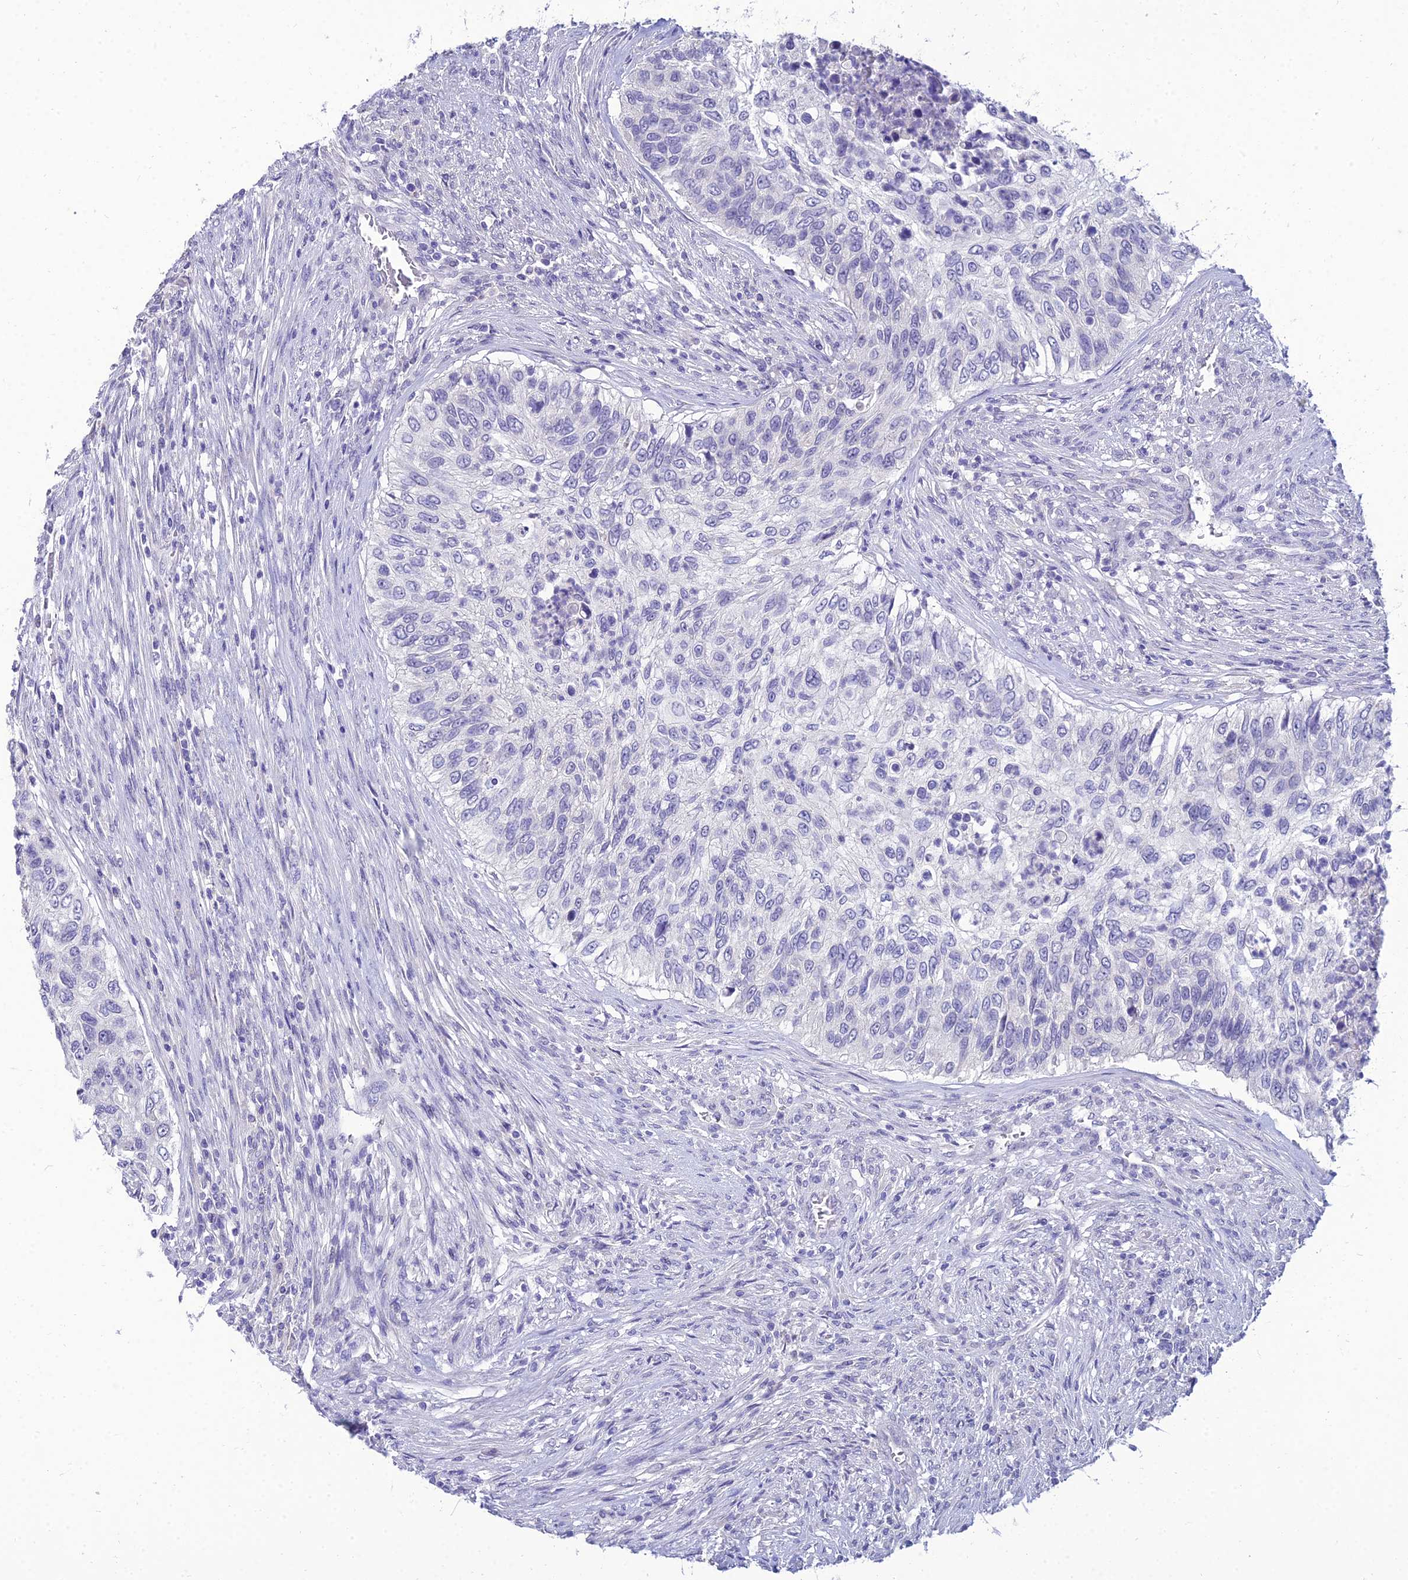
{"staining": {"intensity": "negative", "quantity": "none", "location": "none"}, "tissue": "urothelial cancer", "cell_type": "Tumor cells", "image_type": "cancer", "snomed": [{"axis": "morphology", "description": "Urothelial carcinoma, High grade"}, {"axis": "topography", "description": "Urinary bladder"}], "caption": "Tumor cells are negative for brown protein staining in urothelial cancer.", "gene": "NPY", "patient": {"sex": "female", "age": 60}}